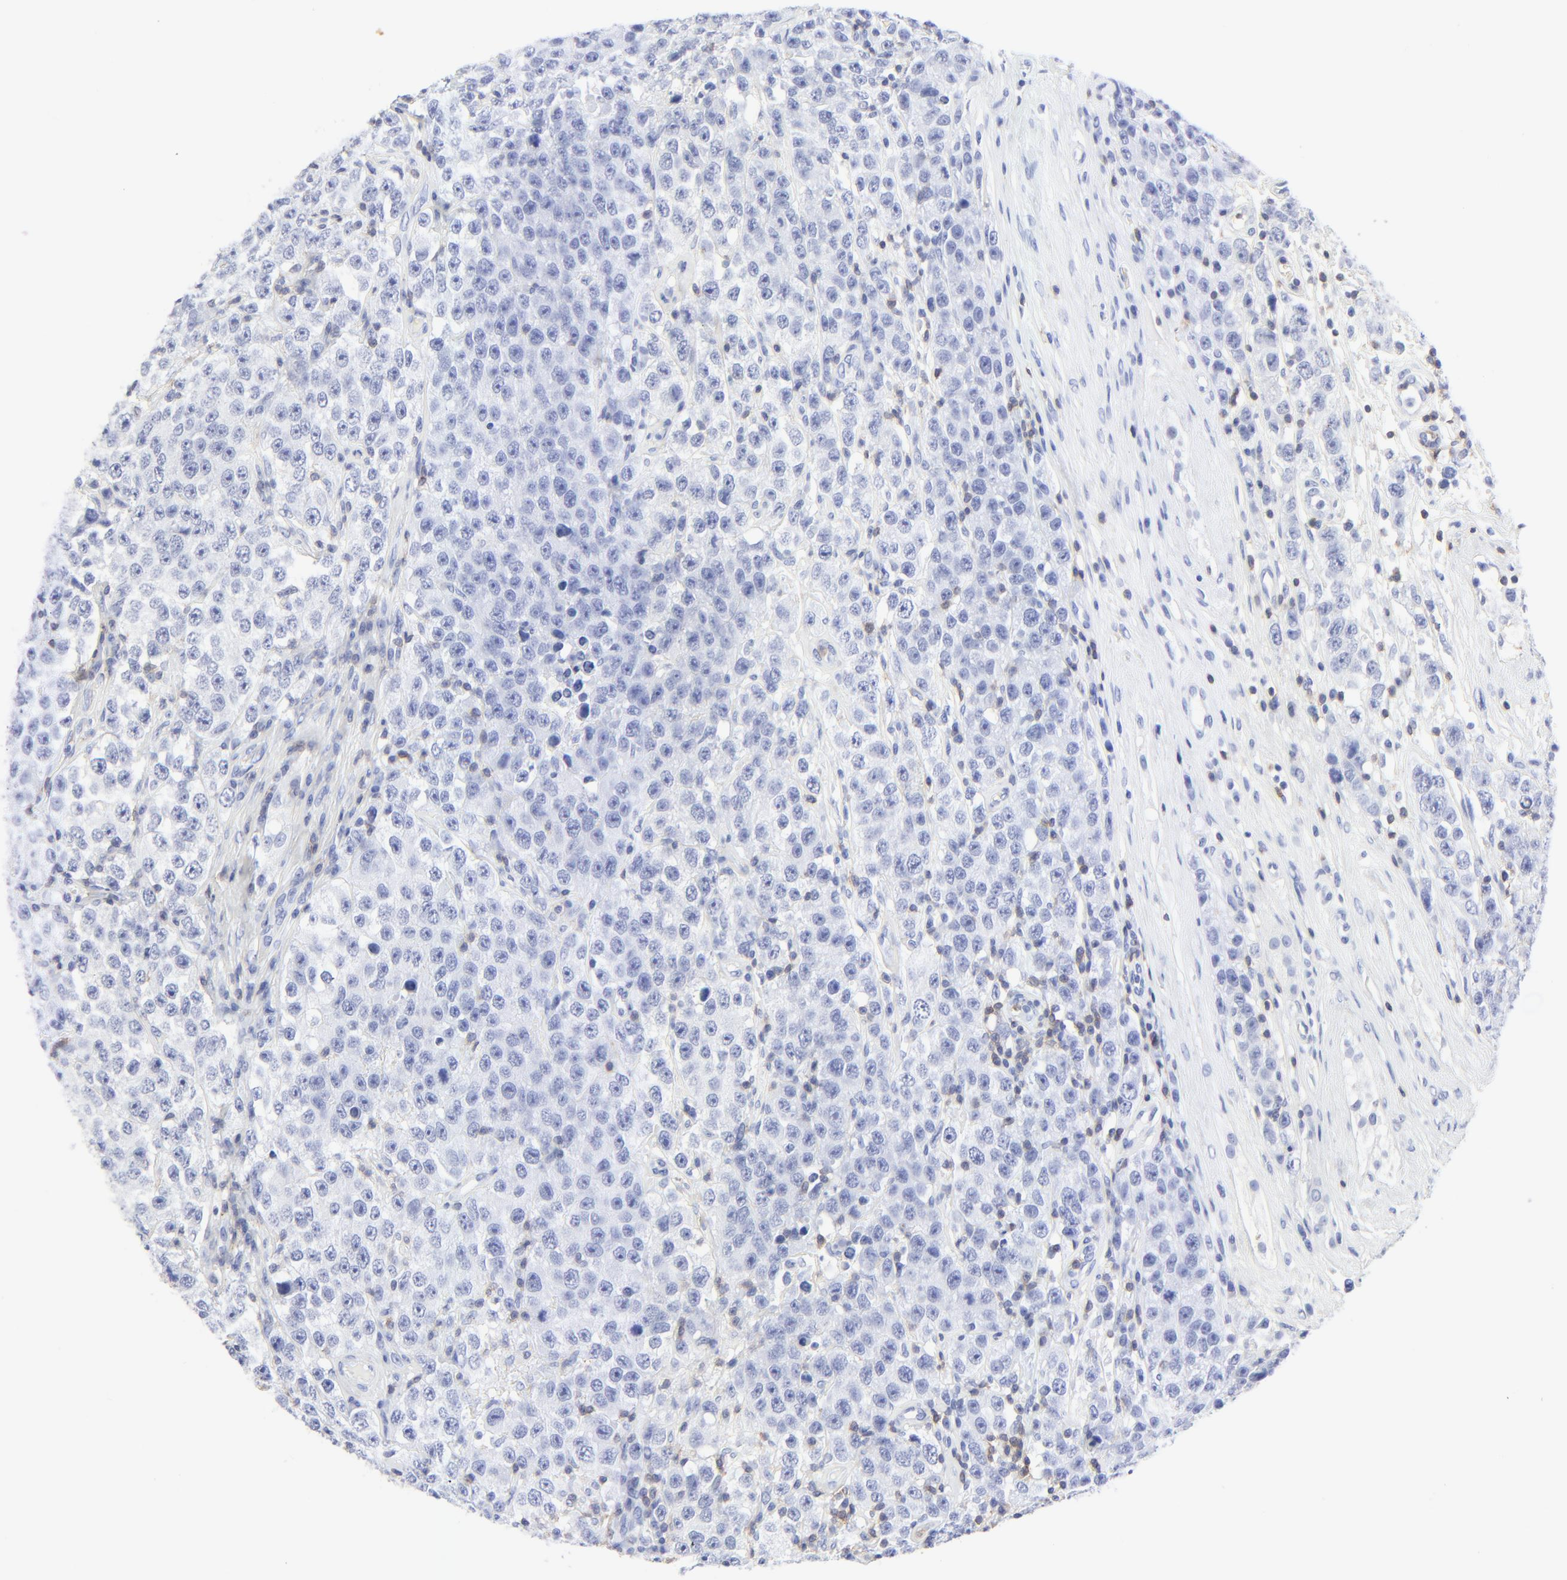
{"staining": {"intensity": "negative", "quantity": "none", "location": "none"}, "tissue": "testis cancer", "cell_type": "Tumor cells", "image_type": "cancer", "snomed": [{"axis": "morphology", "description": "Seminoma, NOS"}, {"axis": "topography", "description": "Testis"}], "caption": "This is an immunohistochemistry (IHC) photomicrograph of human testis cancer. There is no expression in tumor cells.", "gene": "LCK", "patient": {"sex": "male", "age": 52}}